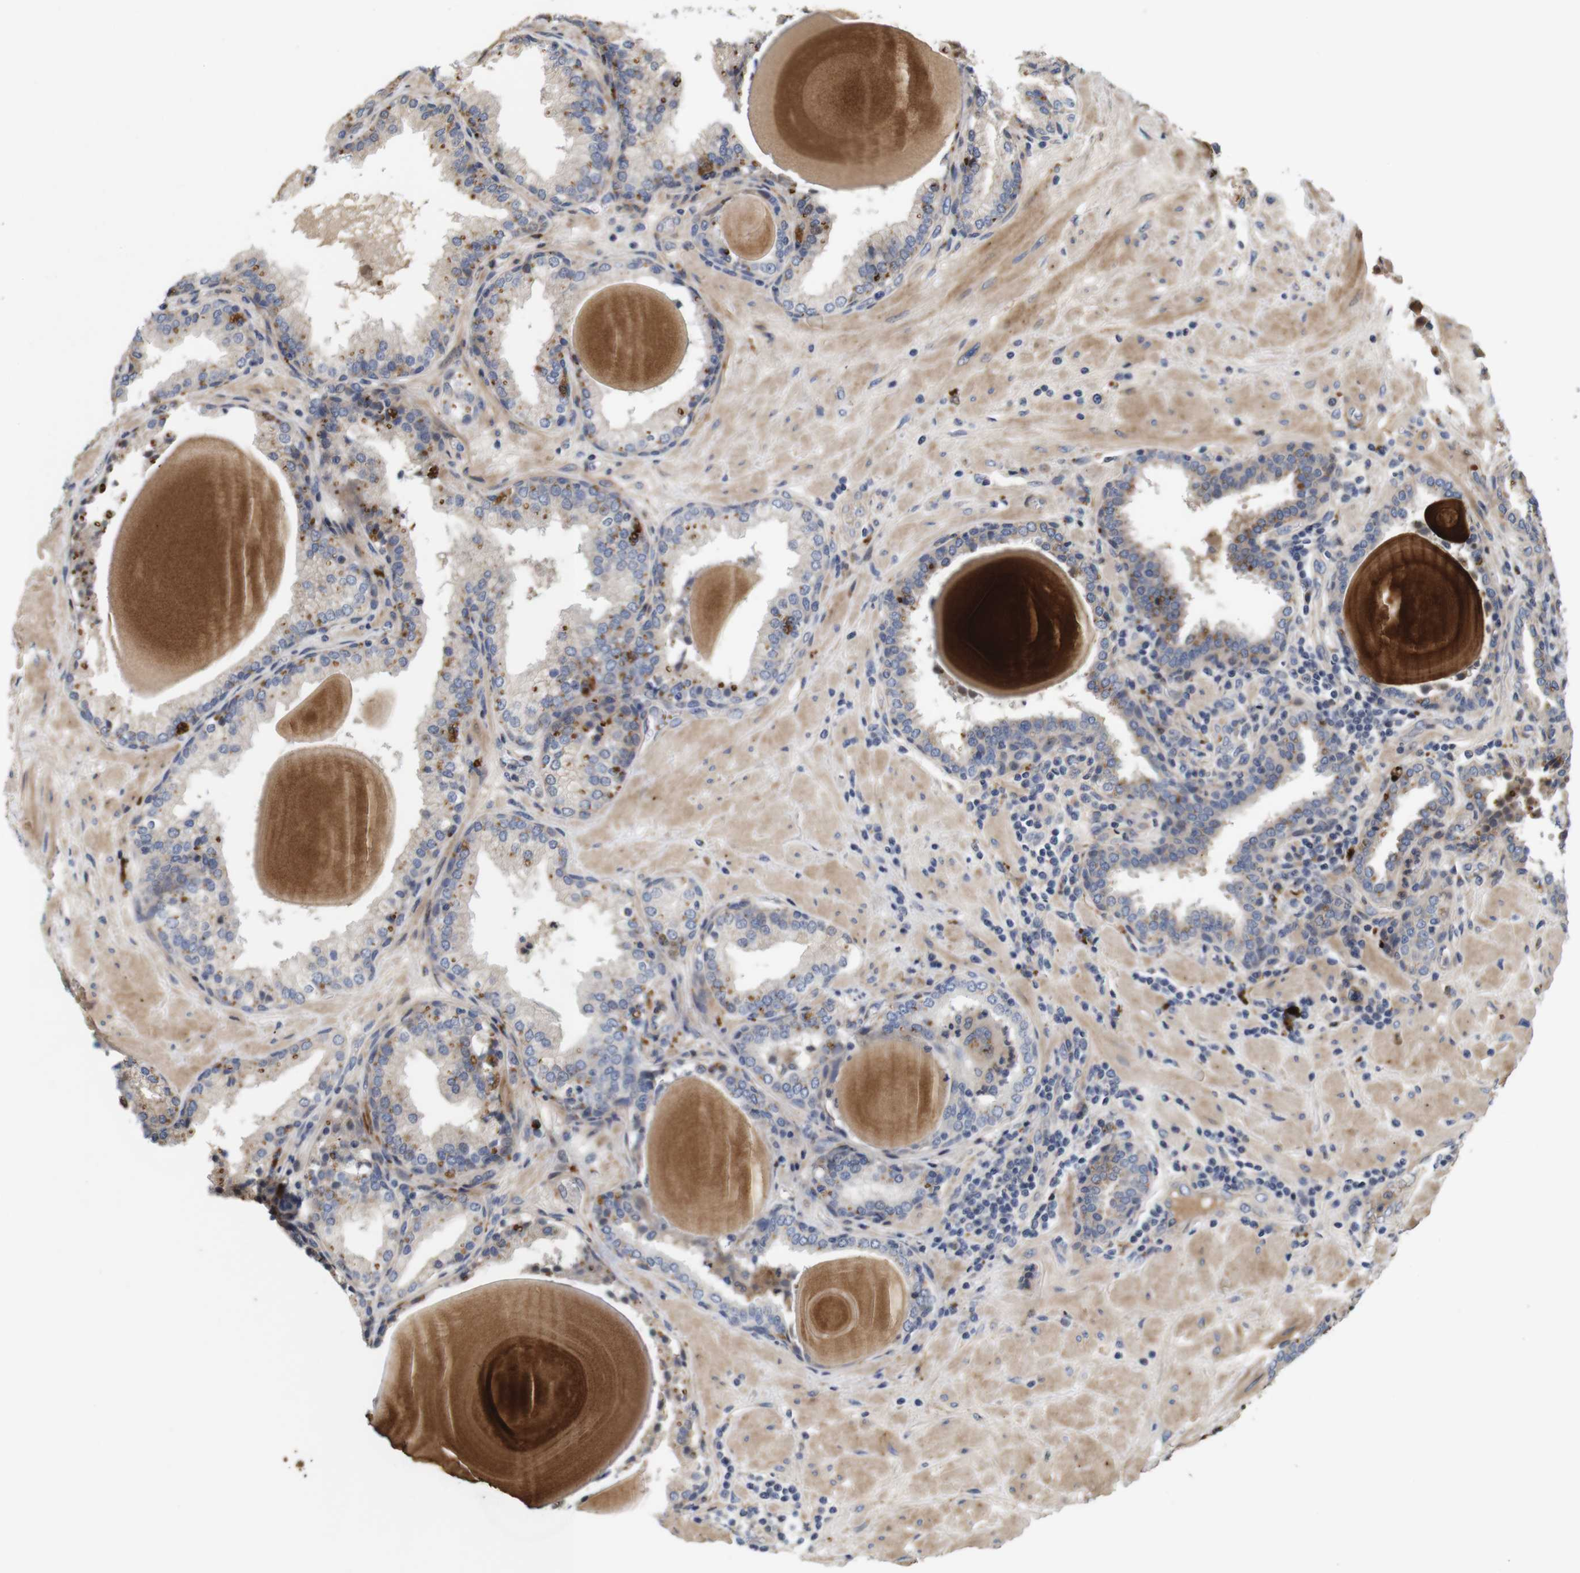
{"staining": {"intensity": "moderate", "quantity": "<25%", "location": "cytoplasmic/membranous"}, "tissue": "prostate", "cell_type": "Glandular cells", "image_type": "normal", "snomed": [{"axis": "morphology", "description": "Normal tissue, NOS"}, {"axis": "topography", "description": "Prostate"}], "caption": "A low amount of moderate cytoplasmic/membranous positivity is appreciated in about <25% of glandular cells in benign prostate. (DAB (3,3'-diaminobenzidine) IHC with brightfield microscopy, high magnification).", "gene": "SPRY3", "patient": {"sex": "male", "age": 51}}